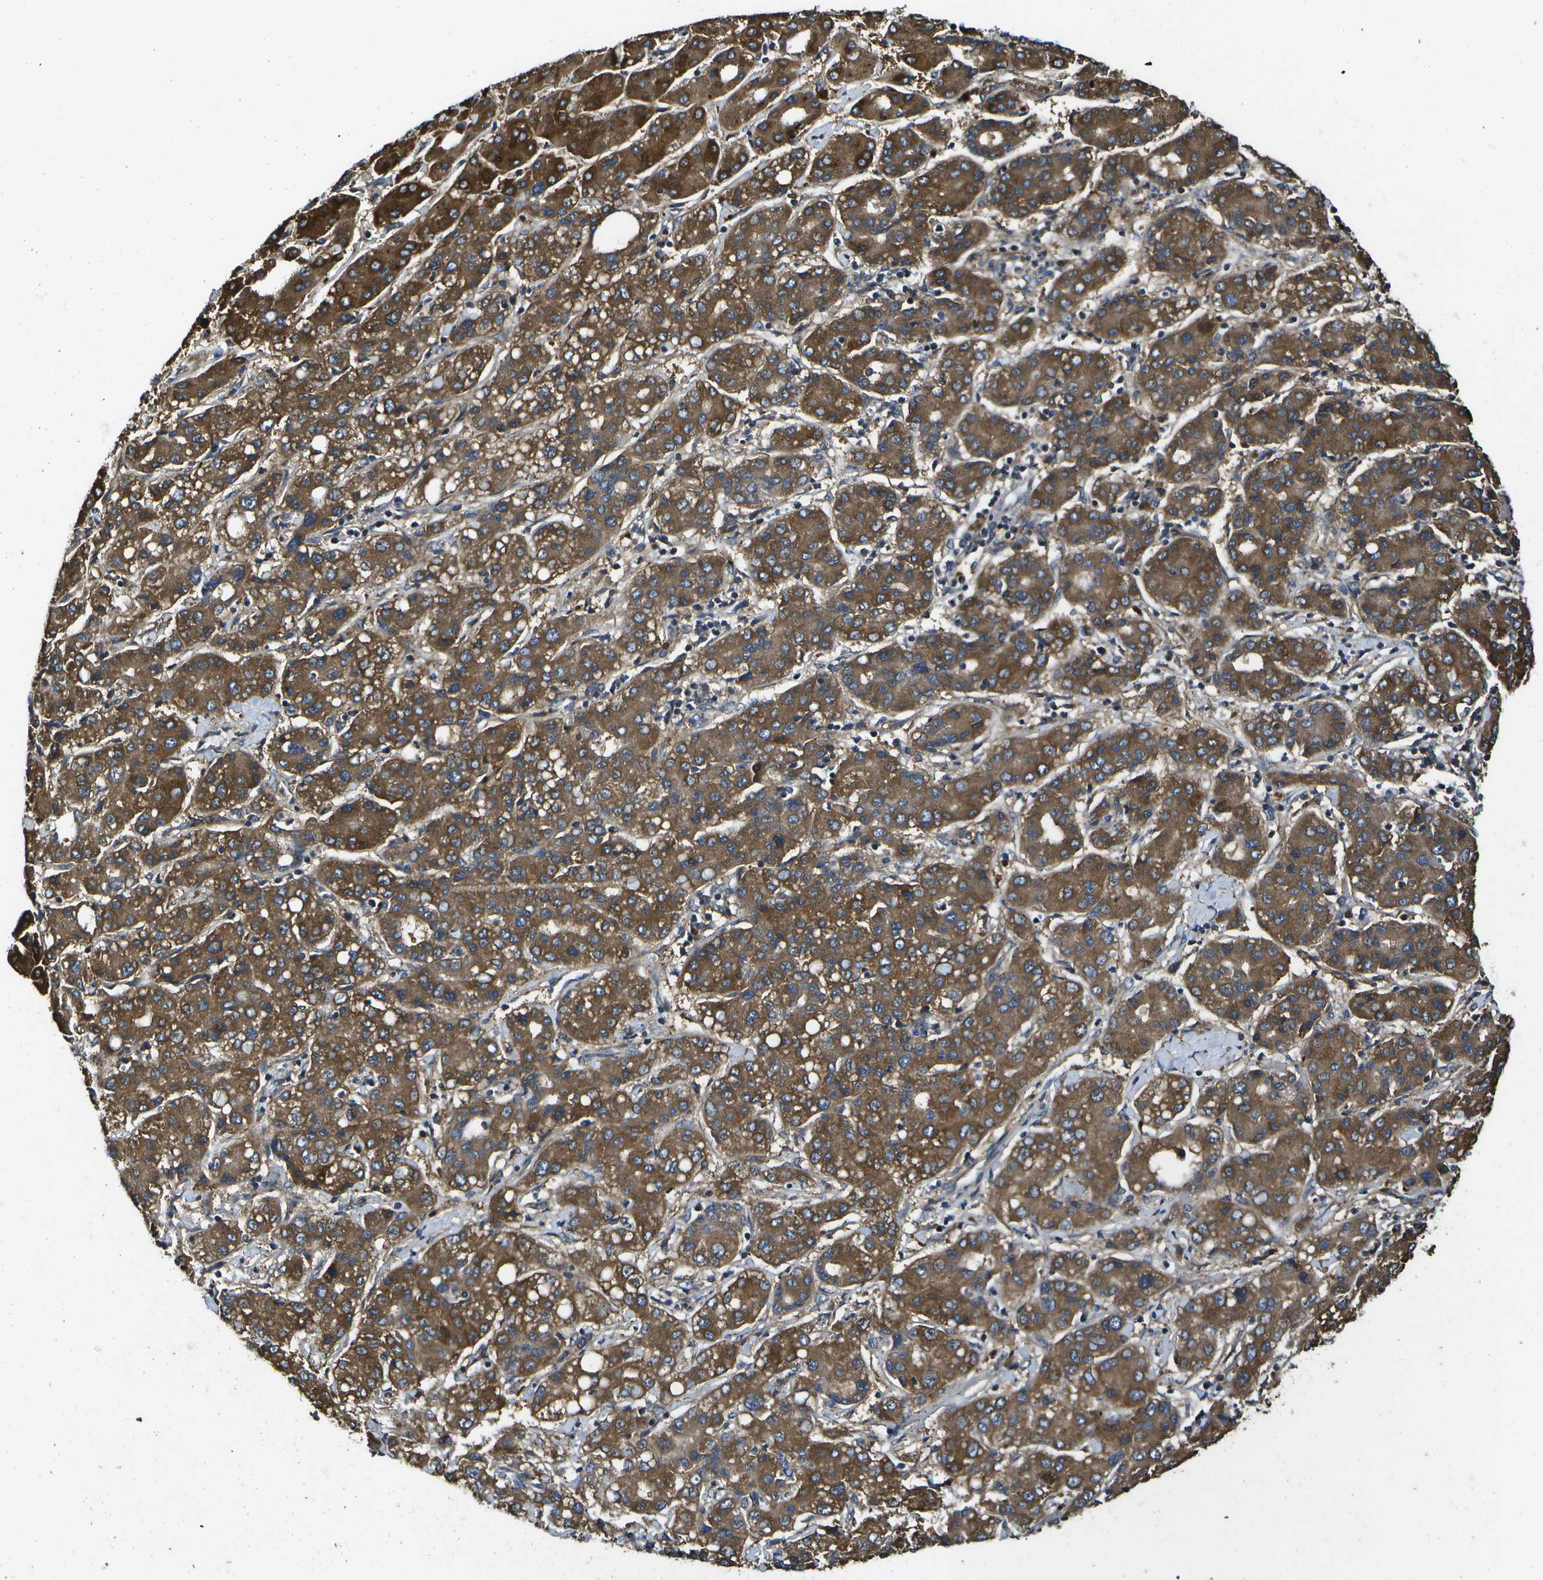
{"staining": {"intensity": "strong", "quantity": ">75%", "location": "cytoplasmic/membranous"}, "tissue": "liver cancer", "cell_type": "Tumor cells", "image_type": "cancer", "snomed": [{"axis": "morphology", "description": "Carcinoma, Hepatocellular, NOS"}, {"axis": "topography", "description": "Liver"}], "caption": "Protein expression analysis of human liver cancer (hepatocellular carcinoma) reveals strong cytoplasmic/membranous positivity in approximately >75% of tumor cells.", "gene": "HFE", "patient": {"sex": "male", "age": 65}}